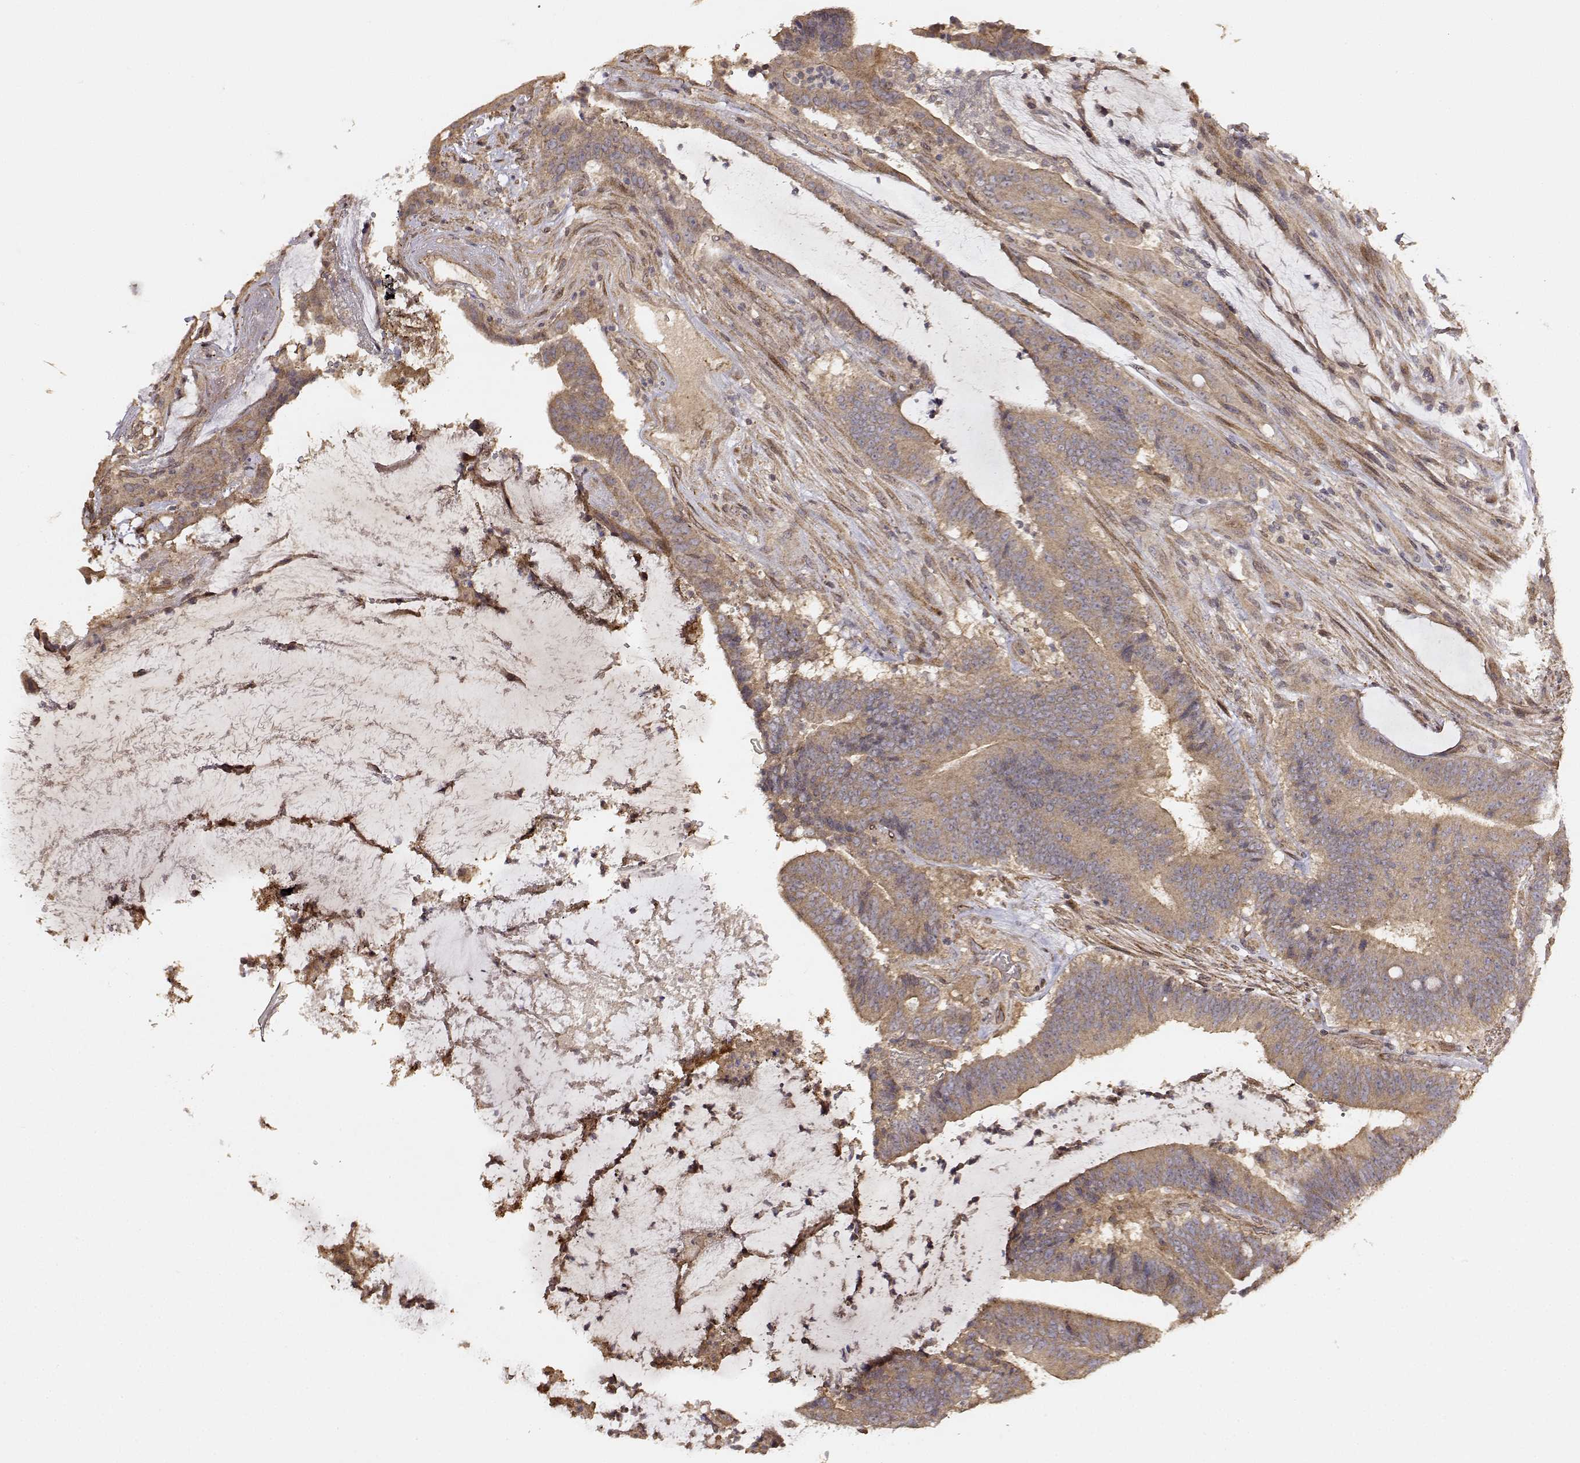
{"staining": {"intensity": "weak", "quantity": ">75%", "location": "cytoplasmic/membranous"}, "tissue": "colorectal cancer", "cell_type": "Tumor cells", "image_type": "cancer", "snomed": [{"axis": "morphology", "description": "Adenocarcinoma, NOS"}, {"axis": "topography", "description": "Colon"}], "caption": "Immunohistochemistry (IHC) micrograph of colorectal adenocarcinoma stained for a protein (brown), which exhibits low levels of weak cytoplasmic/membranous positivity in approximately >75% of tumor cells.", "gene": "PICK1", "patient": {"sex": "female", "age": 43}}